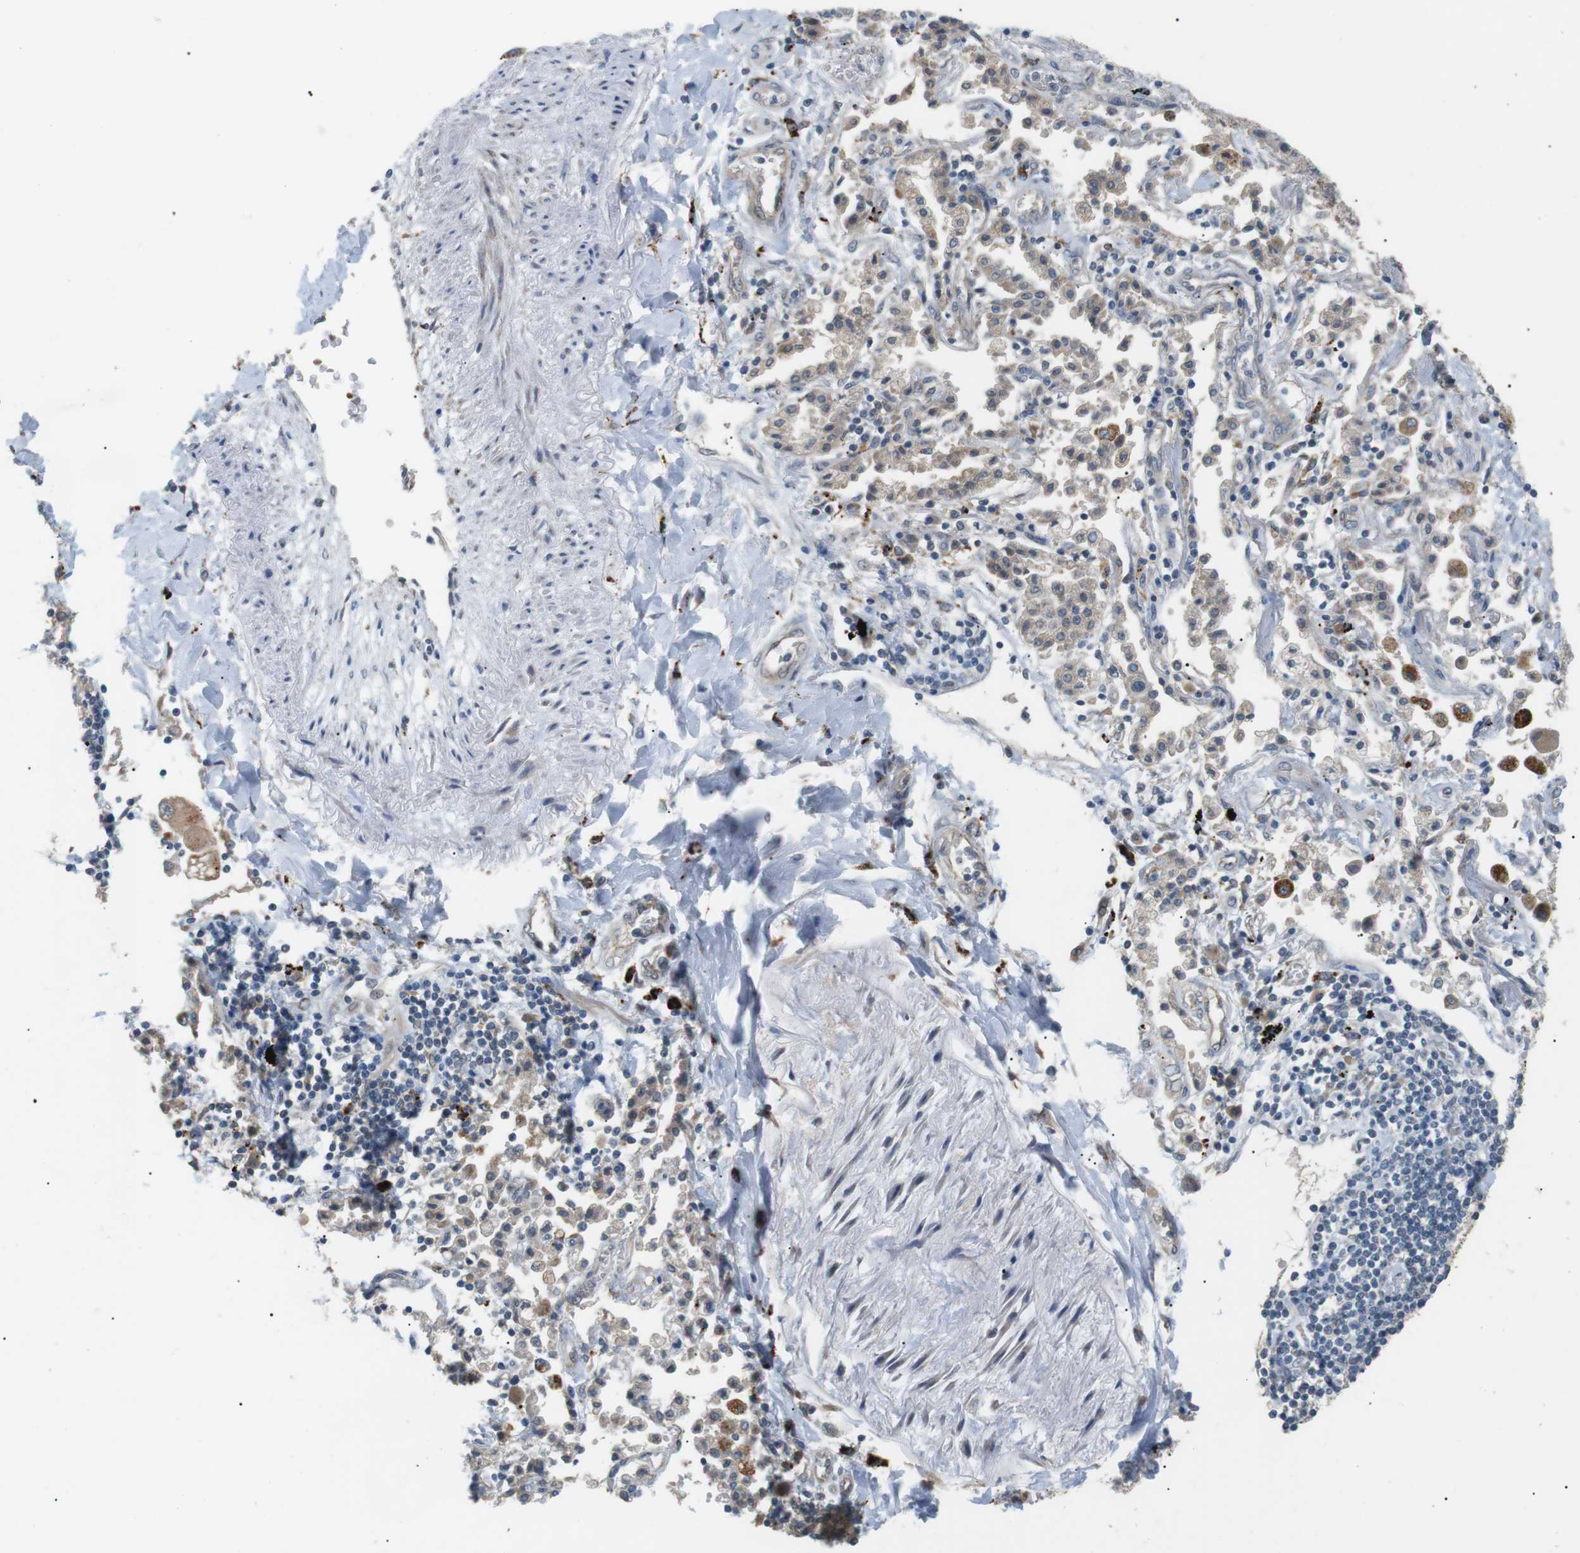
{"staining": {"intensity": "moderate", "quantity": "25%-75%", "location": "cytoplasmic/membranous"}, "tissue": "lung cancer", "cell_type": "Tumor cells", "image_type": "cancer", "snomed": [{"axis": "morphology", "description": "Adenocarcinoma, NOS"}, {"axis": "topography", "description": "Lung"}], "caption": "Approximately 25%-75% of tumor cells in lung cancer (adenocarcinoma) exhibit moderate cytoplasmic/membranous protein staining as visualized by brown immunohistochemical staining.", "gene": "B4GALNT2", "patient": {"sex": "female", "age": 65}}